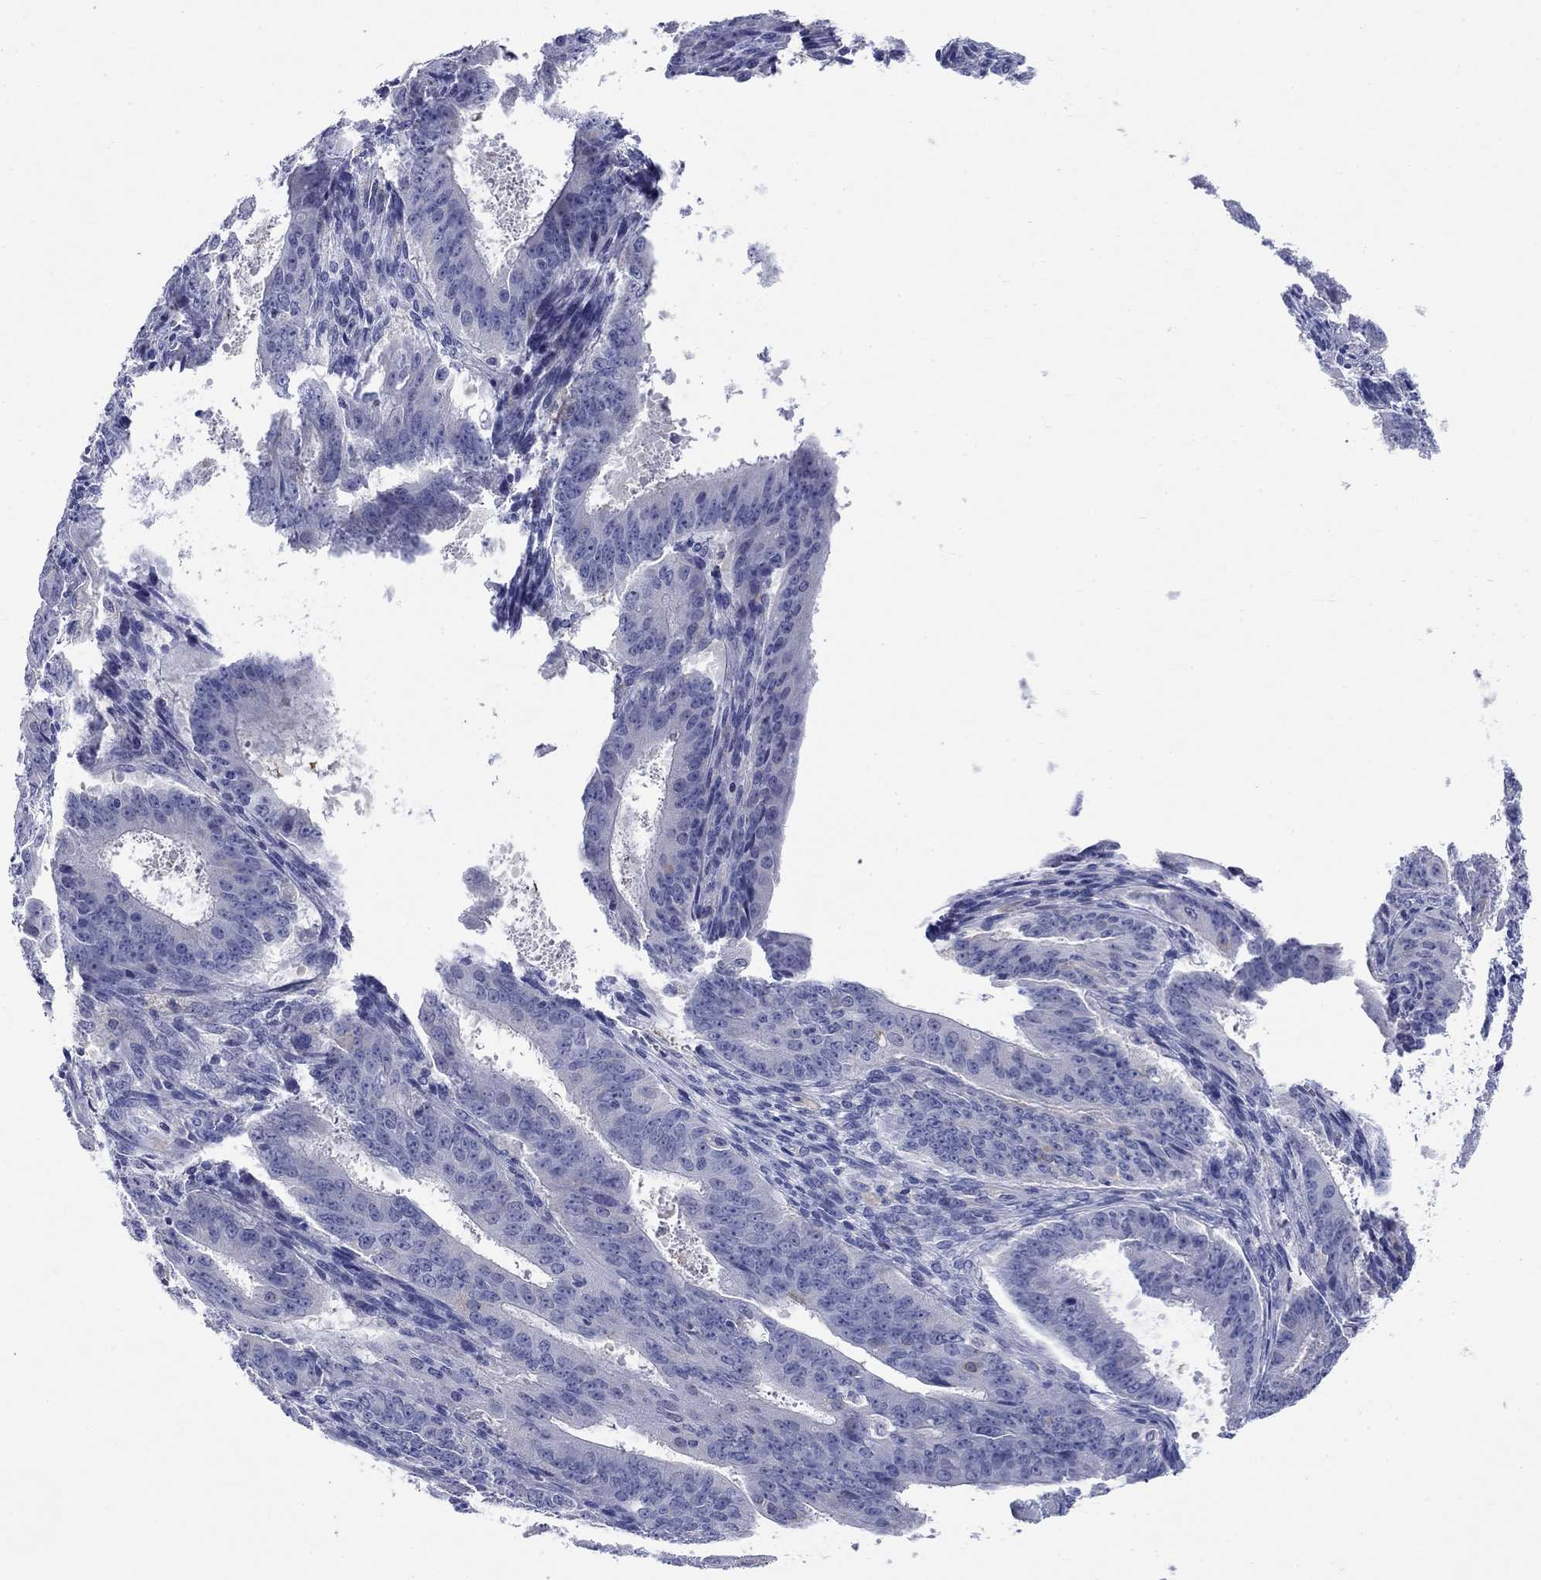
{"staining": {"intensity": "negative", "quantity": "none", "location": "none"}, "tissue": "ovarian cancer", "cell_type": "Tumor cells", "image_type": "cancer", "snomed": [{"axis": "morphology", "description": "Carcinoma, endometroid"}, {"axis": "topography", "description": "Ovary"}], "caption": "Ovarian endometroid carcinoma stained for a protein using IHC displays no staining tumor cells.", "gene": "PTPRZ1", "patient": {"sex": "female", "age": 42}}